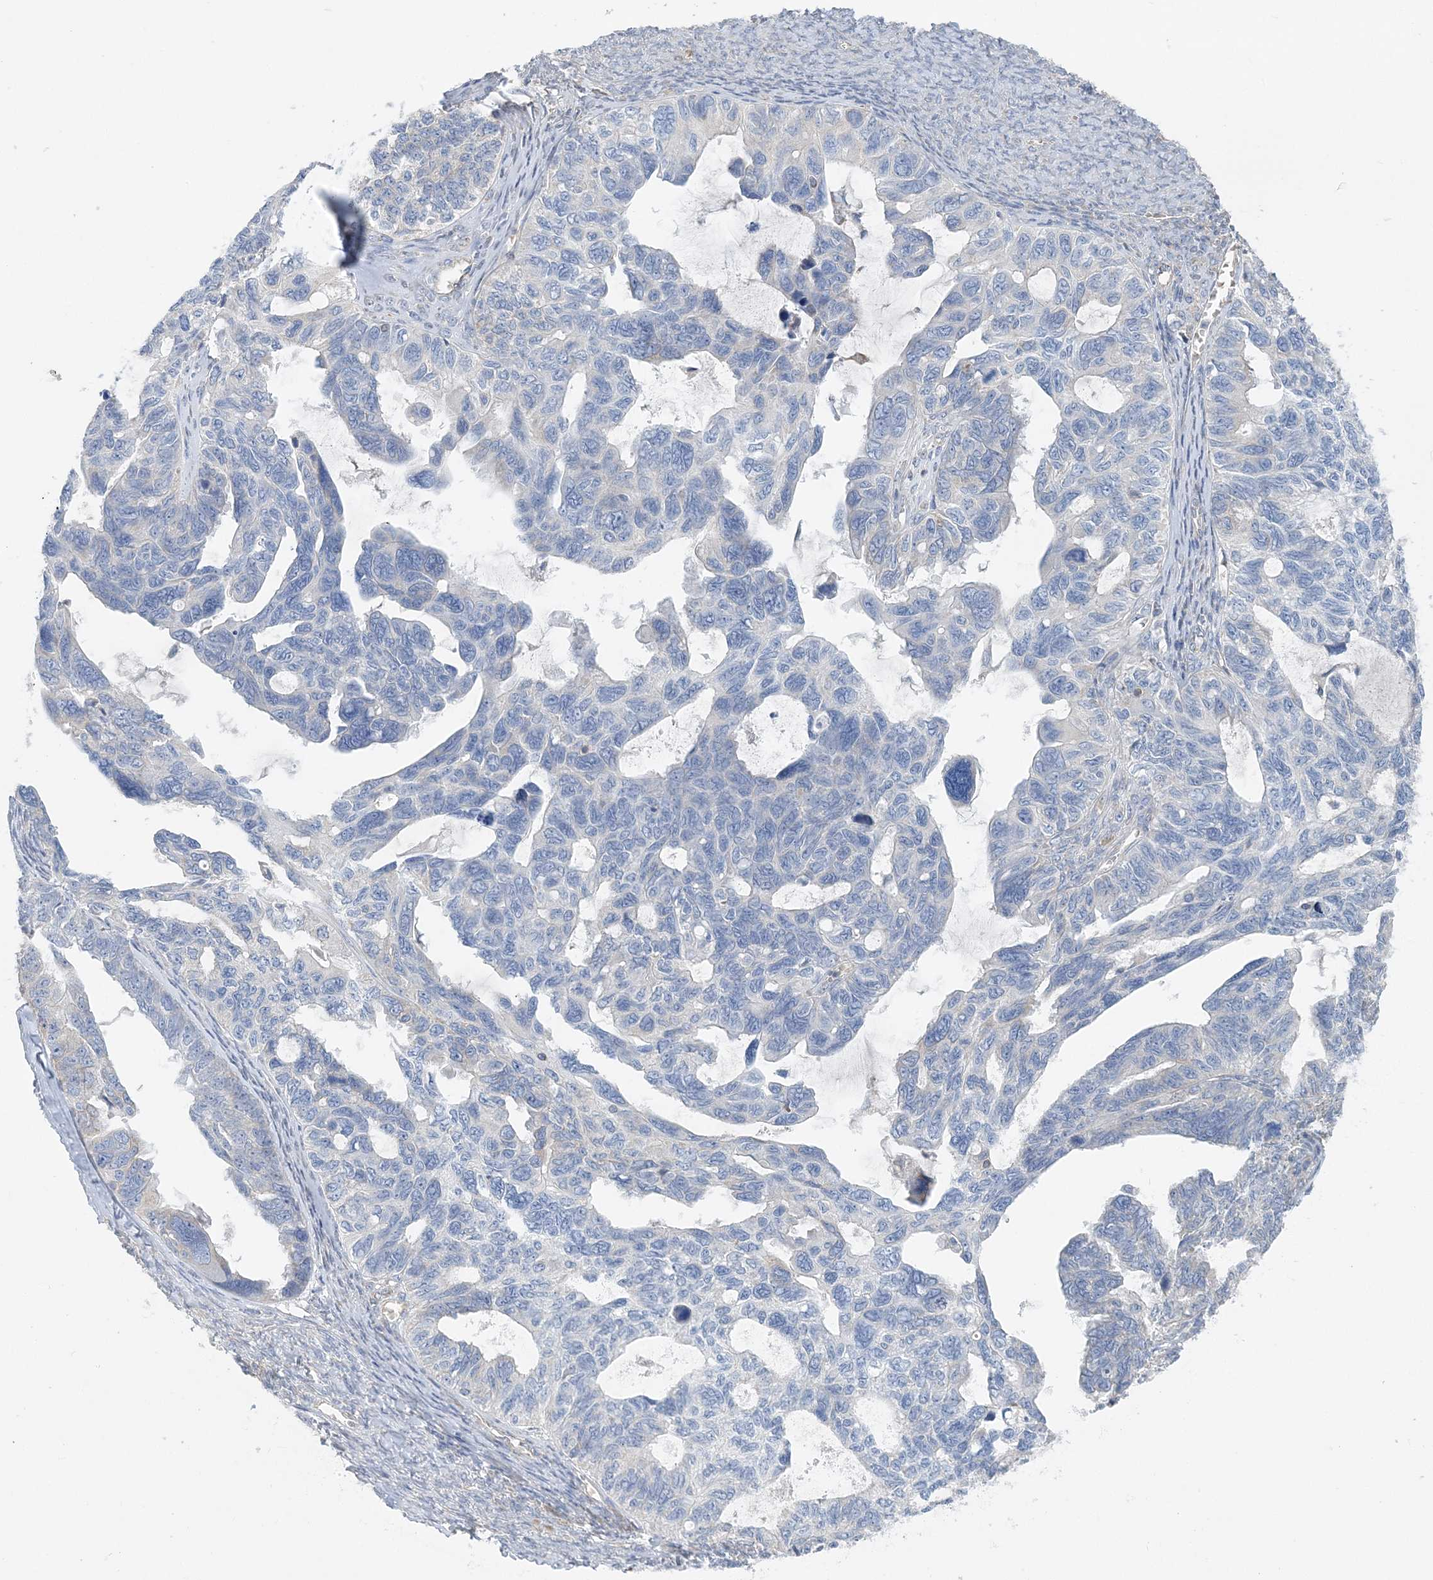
{"staining": {"intensity": "weak", "quantity": "<25%", "location": "cytoplasmic/membranous"}, "tissue": "ovarian cancer", "cell_type": "Tumor cells", "image_type": "cancer", "snomed": [{"axis": "morphology", "description": "Cystadenocarcinoma, serous, NOS"}, {"axis": "topography", "description": "Ovary"}], "caption": "This is an IHC micrograph of serous cystadenocarcinoma (ovarian). There is no expression in tumor cells.", "gene": "FAM114A2", "patient": {"sex": "female", "age": 79}}